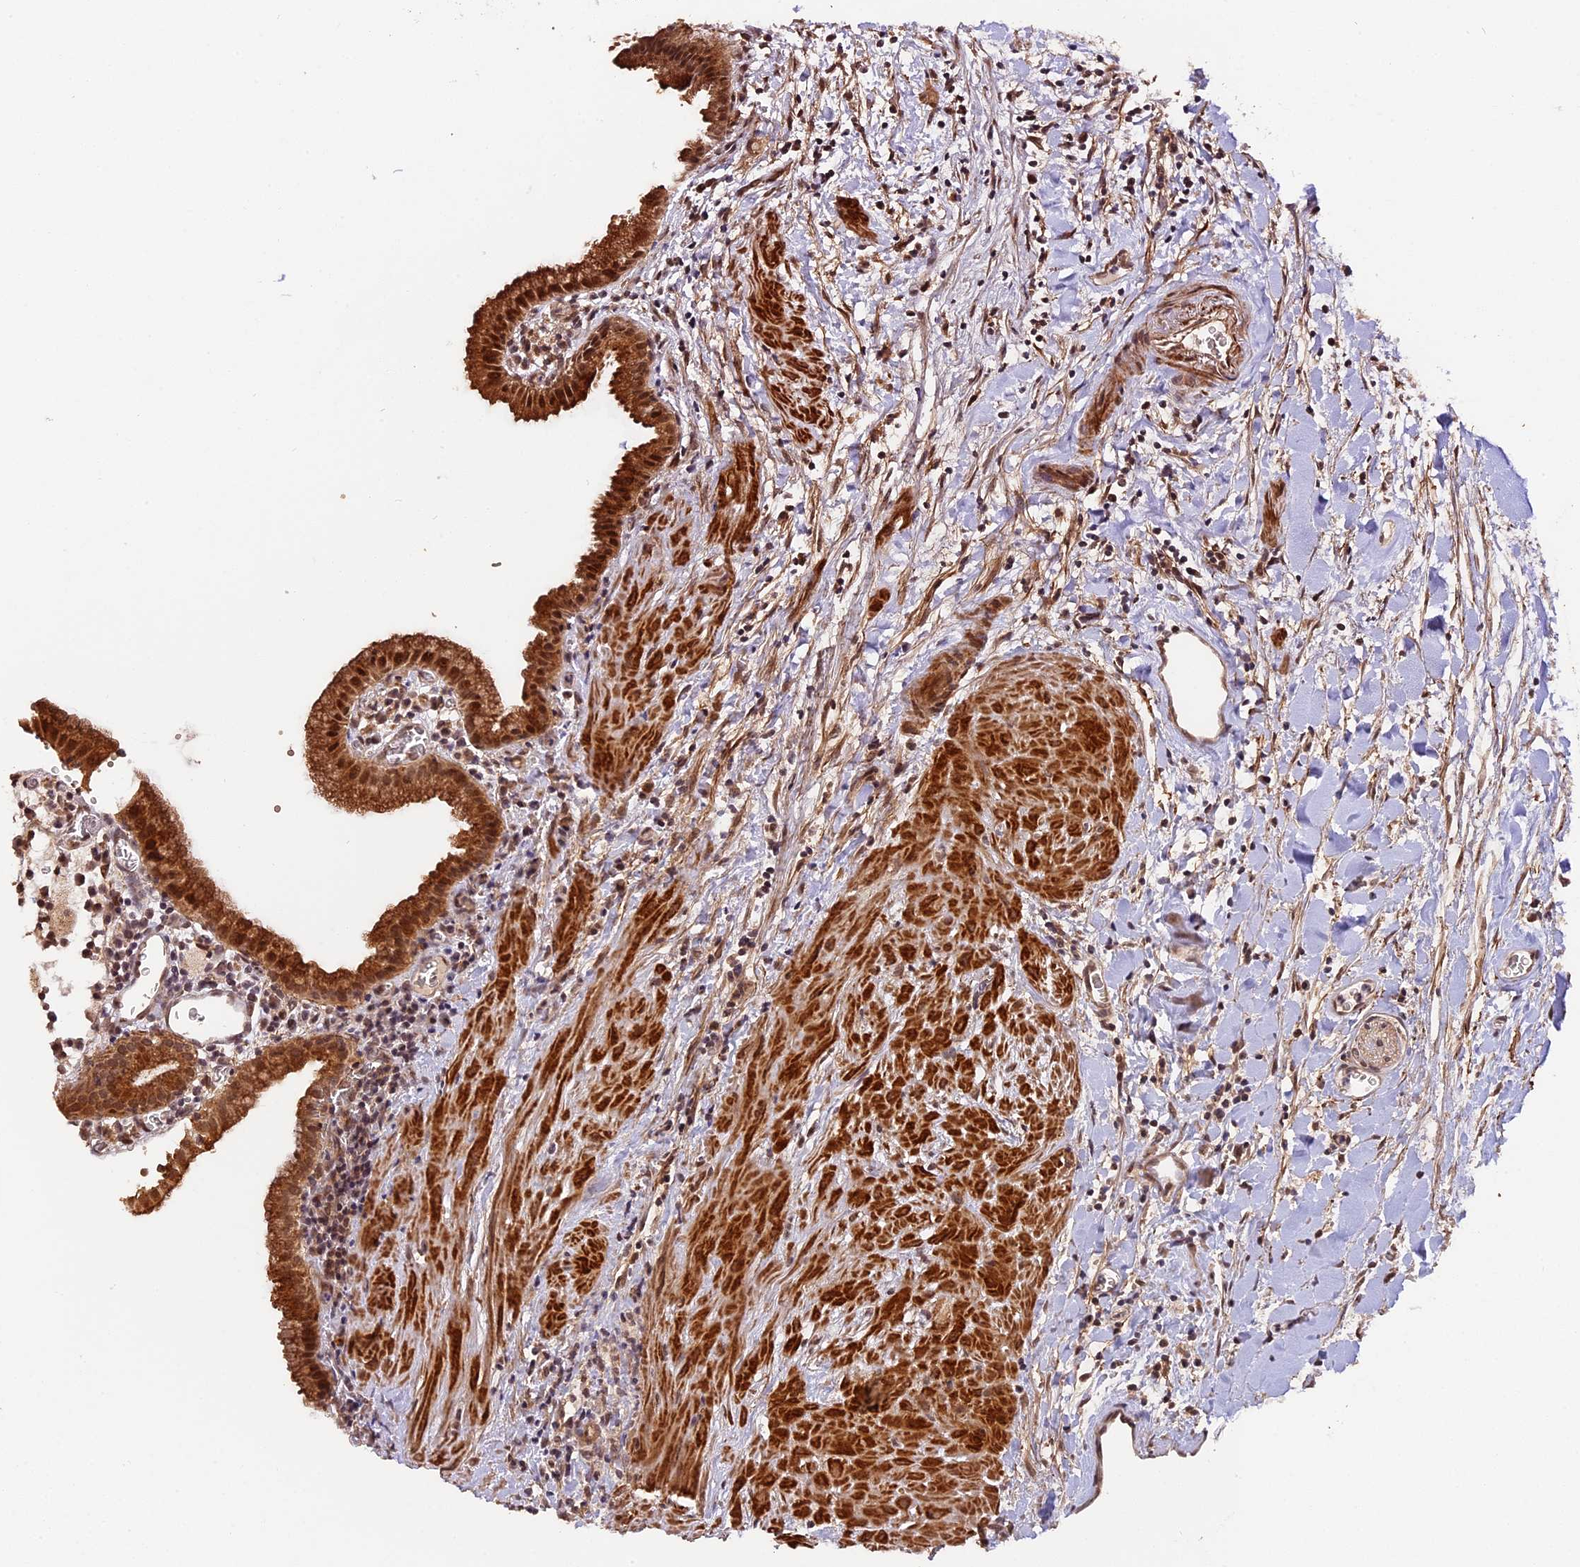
{"staining": {"intensity": "strong", "quantity": ">75%", "location": "cytoplasmic/membranous,nuclear"}, "tissue": "gallbladder", "cell_type": "Glandular cells", "image_type": "normal", "snomed": [{"axis": "morphology", "description": "Normal tissue, NOS"}, {"axis": "topography", "description": "Gallbladder"}], "caption": "Immunohistochemical staining of unremarkable gallbladder exhibits high levels of strong cytoplasmic/membranous,nuclear expression in about >75% of glandular cells. (DAB (3,3'-diaminobenzidine) = brown stain, brightfield microscopy at high magnification).", "gene": "ZNF480", "patient": {"sex": "male", "age": 78}}